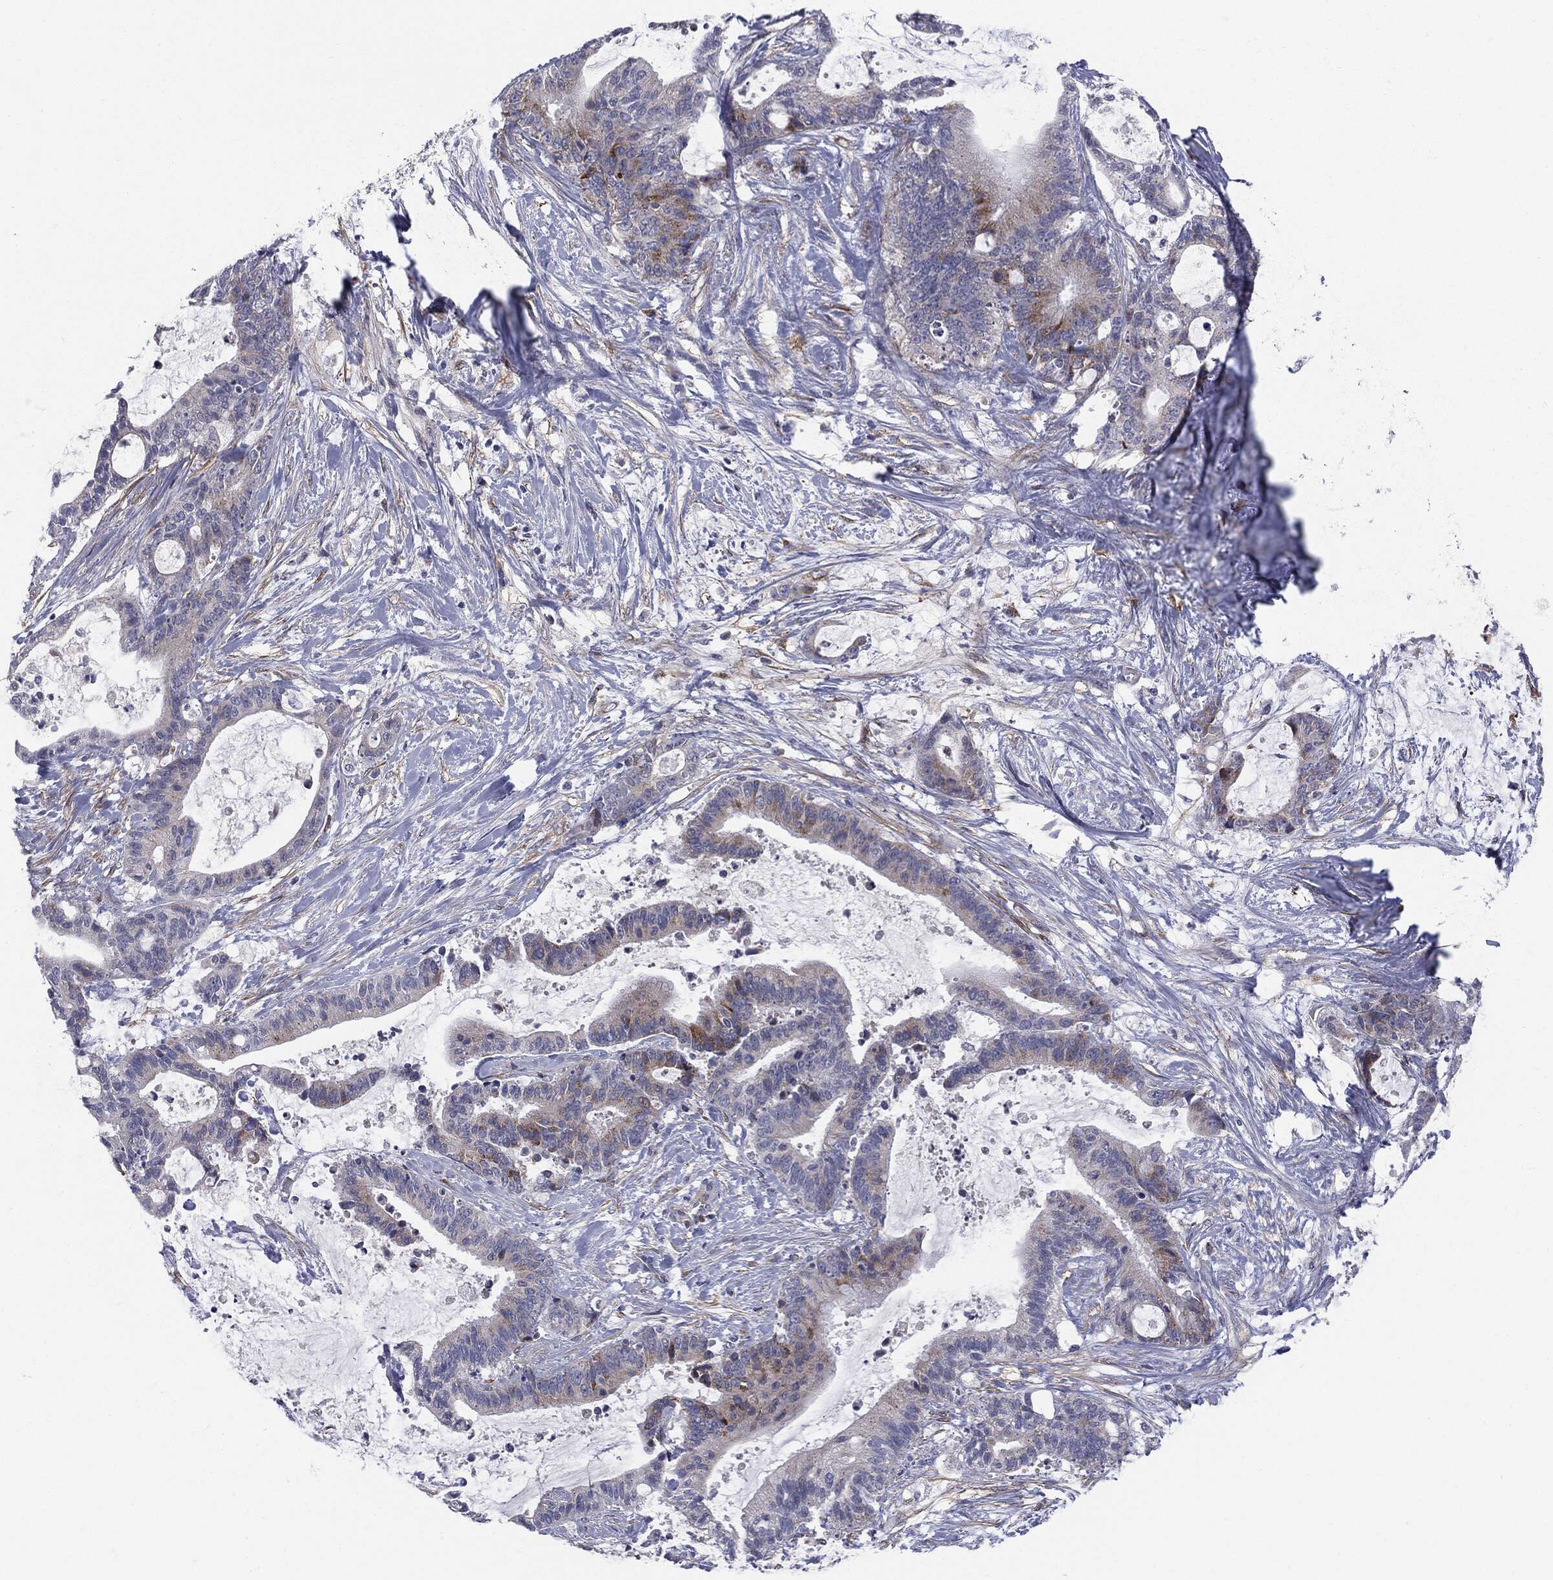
{"staining": {"intensity": "moderate", "quantity": "<25%", "location": "cytoplasmic/membranous"}, "tissue": "liver cancer", "cell_type": "Tumor cells", "image_type": "cancer", "snomed": [{"axis": "morphology", "description": "Cholangiocarcinoma"}, {"axis": "topography", "description": "Liver"}], "caption": "Brown immunohistochemical staining in human liver cancer demonstrates moderate cytoplasmic/membranous staining in about <25% of tumor cells. The staining was performed using DAB (3,3'-diaminobenzidine), with brown indicating positive protein expression. Nuclei are stained blue with hematoxylin.", "gene": "KRT5", "patient": {"sex": "female", "age": 73}}